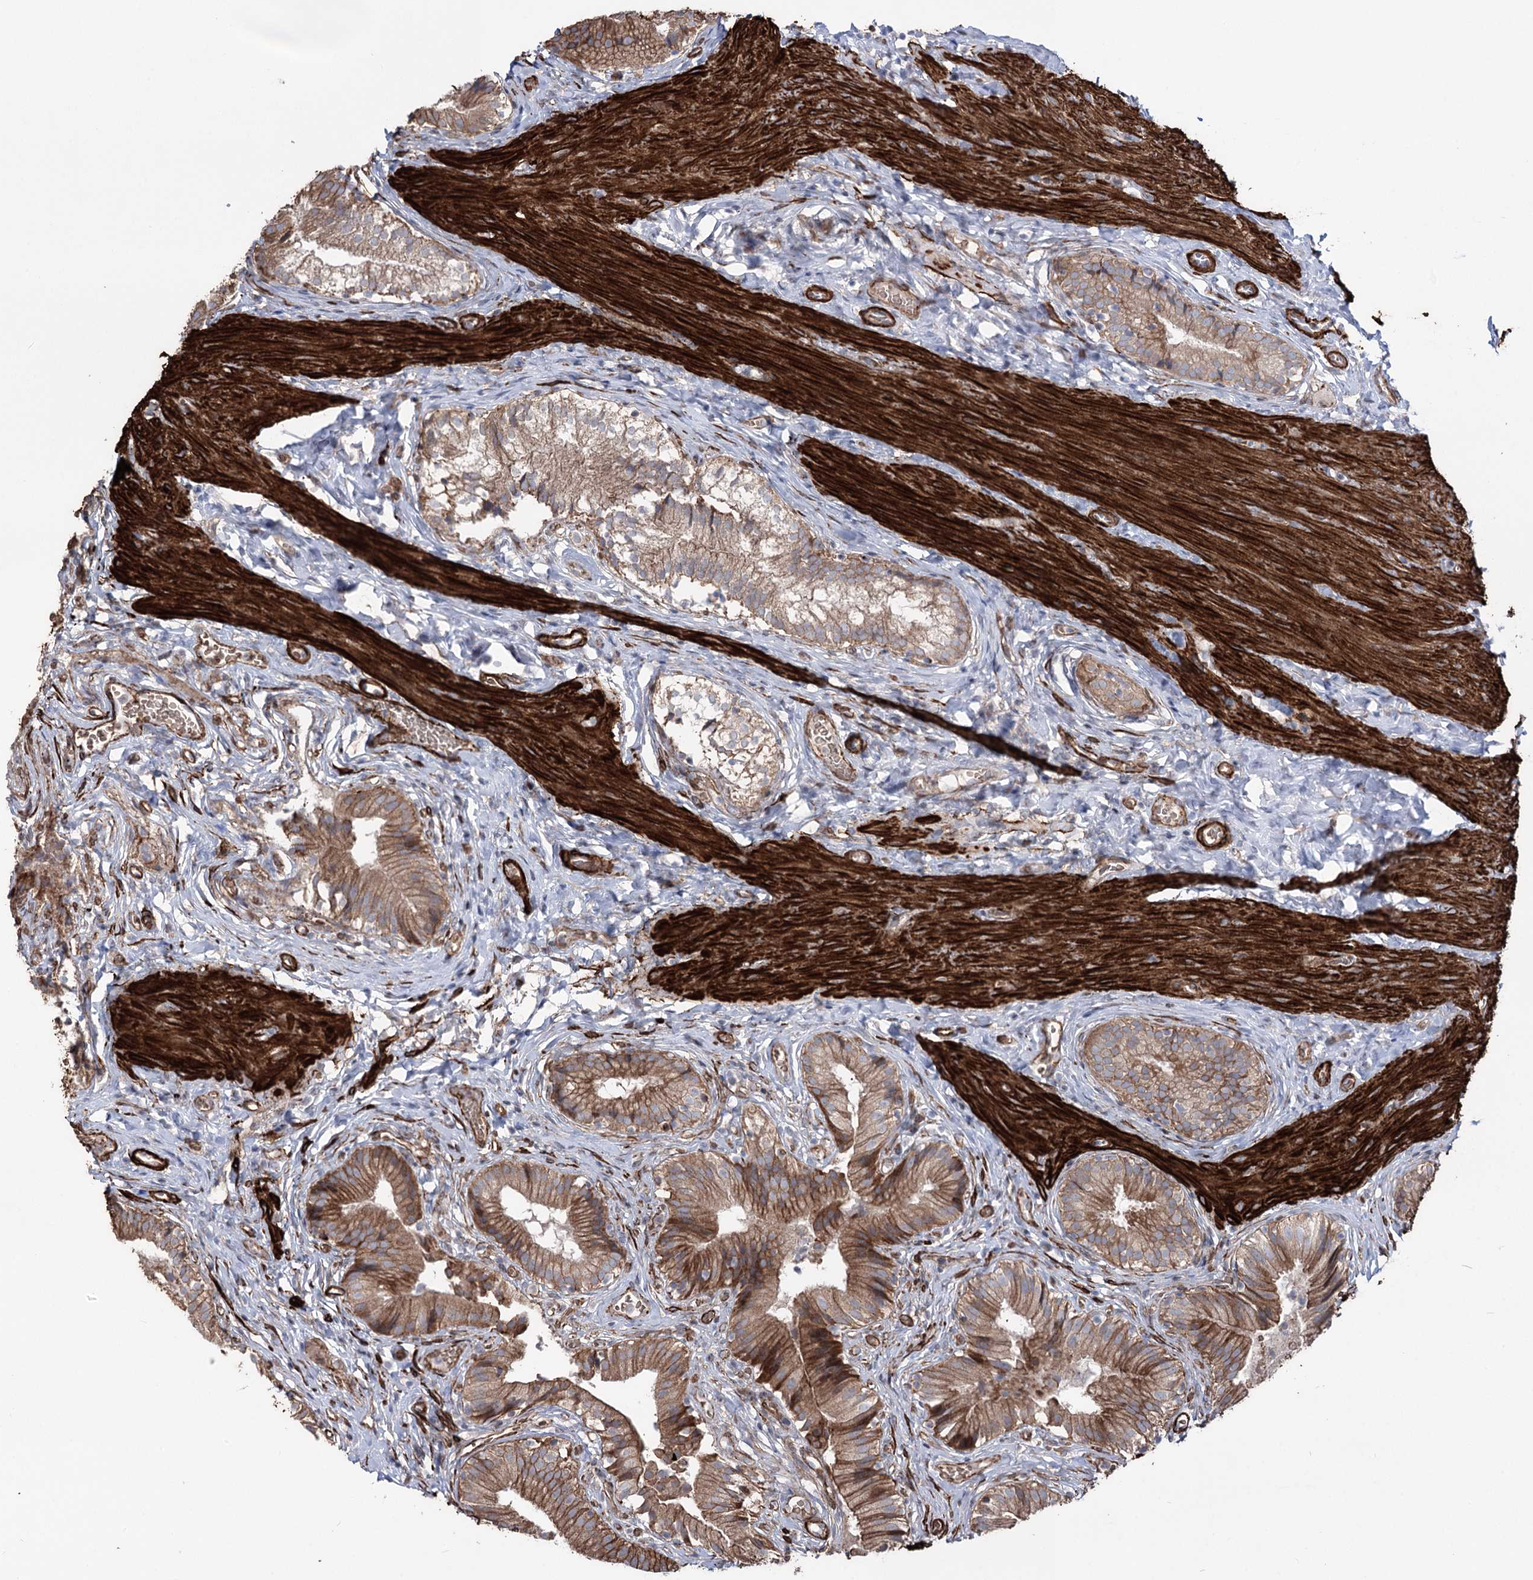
{"staining": {"intensity": "moderate", "quantity": ">75%", "location": "cytoplasmic/membranous"}, "tissue": "gallbladder", "cell_type": "Glandular cells", "image_type": "normal", "snomed": [{"axis": "morphology", "description": "Normal tissue, NOS"}, {"axis": "topography", "description": "Gallbladder"}], "caption": "High-power microscopy captured an immunohistochemistry (IHC) histopathology image of unremarkable gallbladder, revealing moderate cytoplasmic/membranous positivity in approximately >75% of glandular cells. (DAB = brown stain, brightfield microscopy at high magnification).", "gene": "ARHGAP20", "patient": {"sex": "female", "age": 47}}